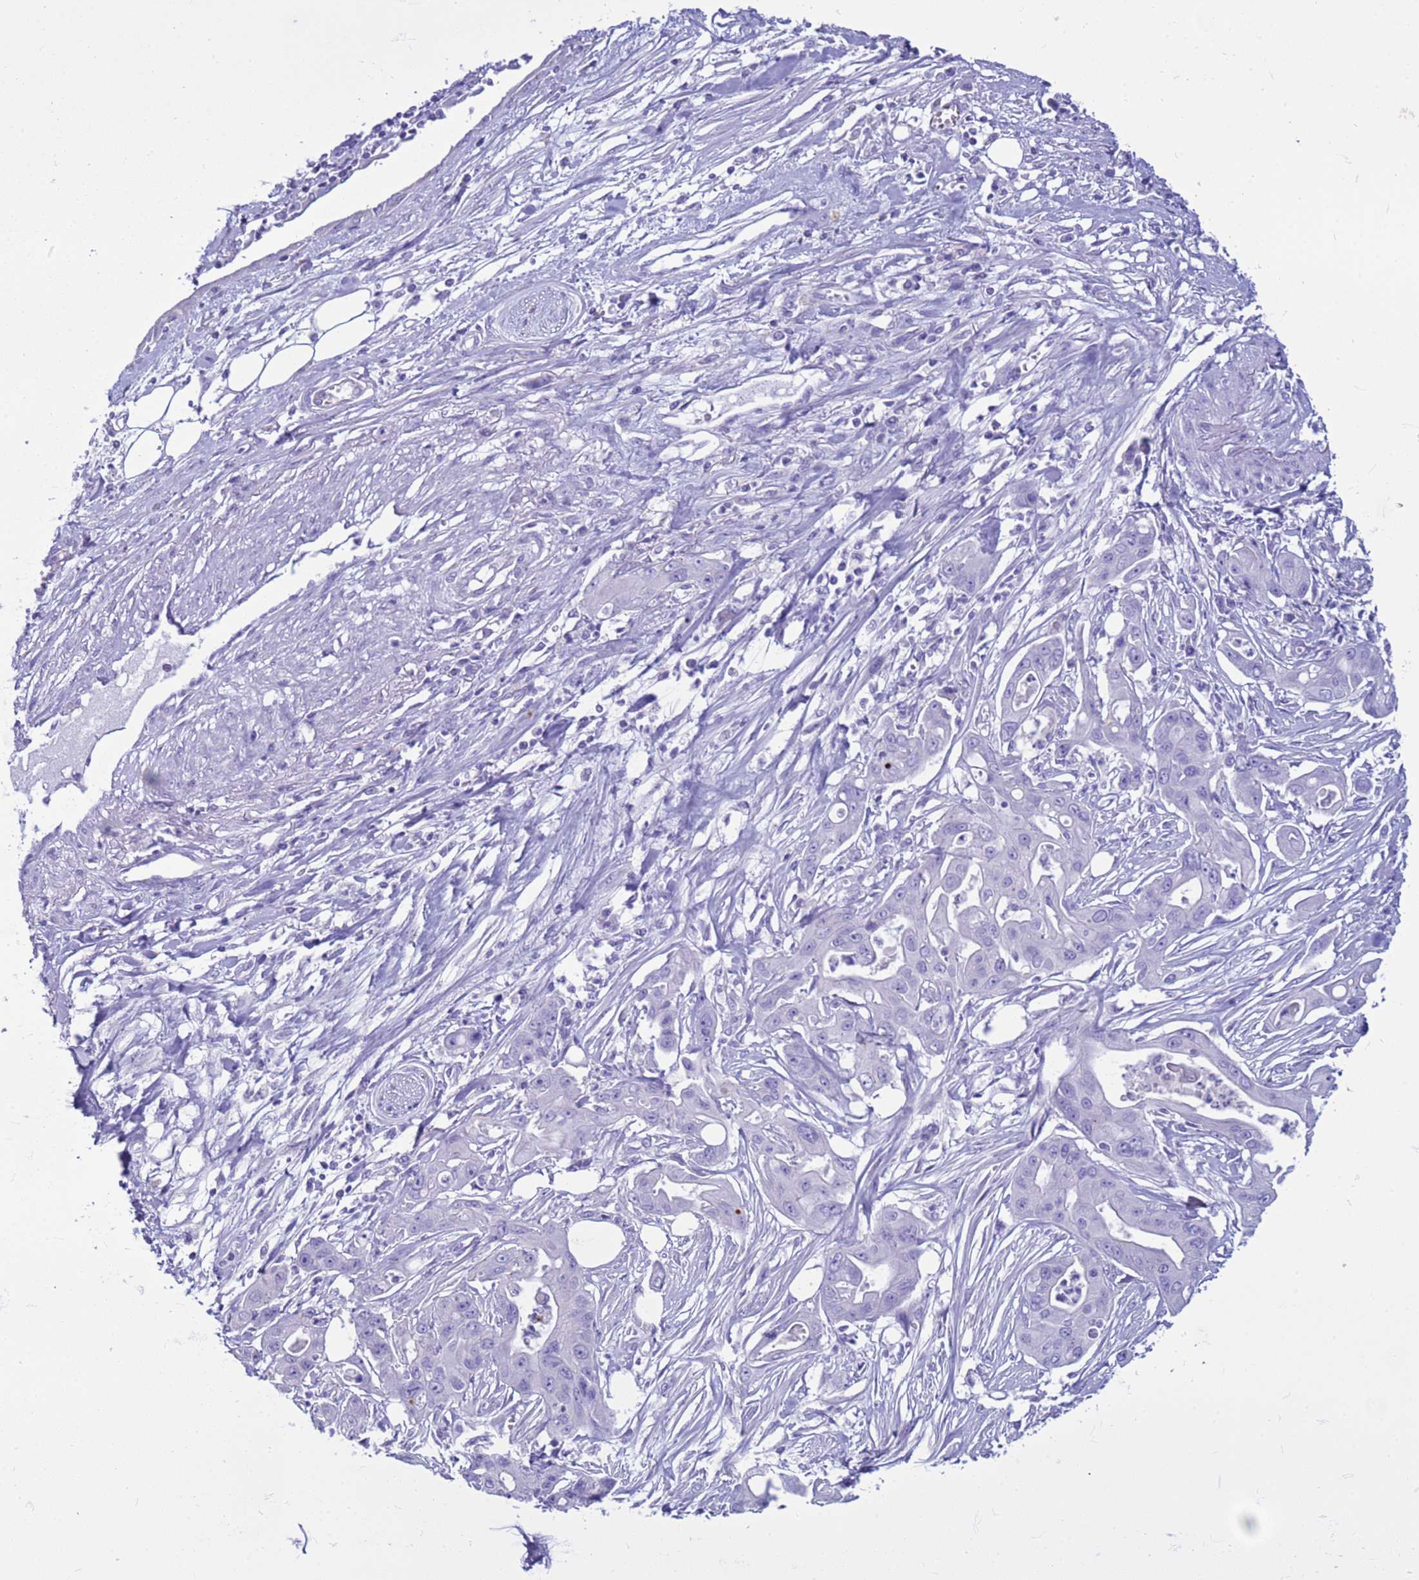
{"staining": {"intensity": "negative", "quantity": "none", "location": "none"}, "tissue": "ovarian cancer", "cell_type": "Tumor cells", "image_type": "cancer", "snomed": [{"axis": "morphology", "description": "Cystadenocarcinoma, mucinous, NOS"}, {"axis": "topography", "description": "Ovary"}], "caption": "The histopathology image shows no staining of tumor cells in mucinous cystadenocarcinoma (ovarian). (DAB IHC with hematoxylin counter stain).", "gene": "CST4", "patient": {"sex": "female", "age": 70}}